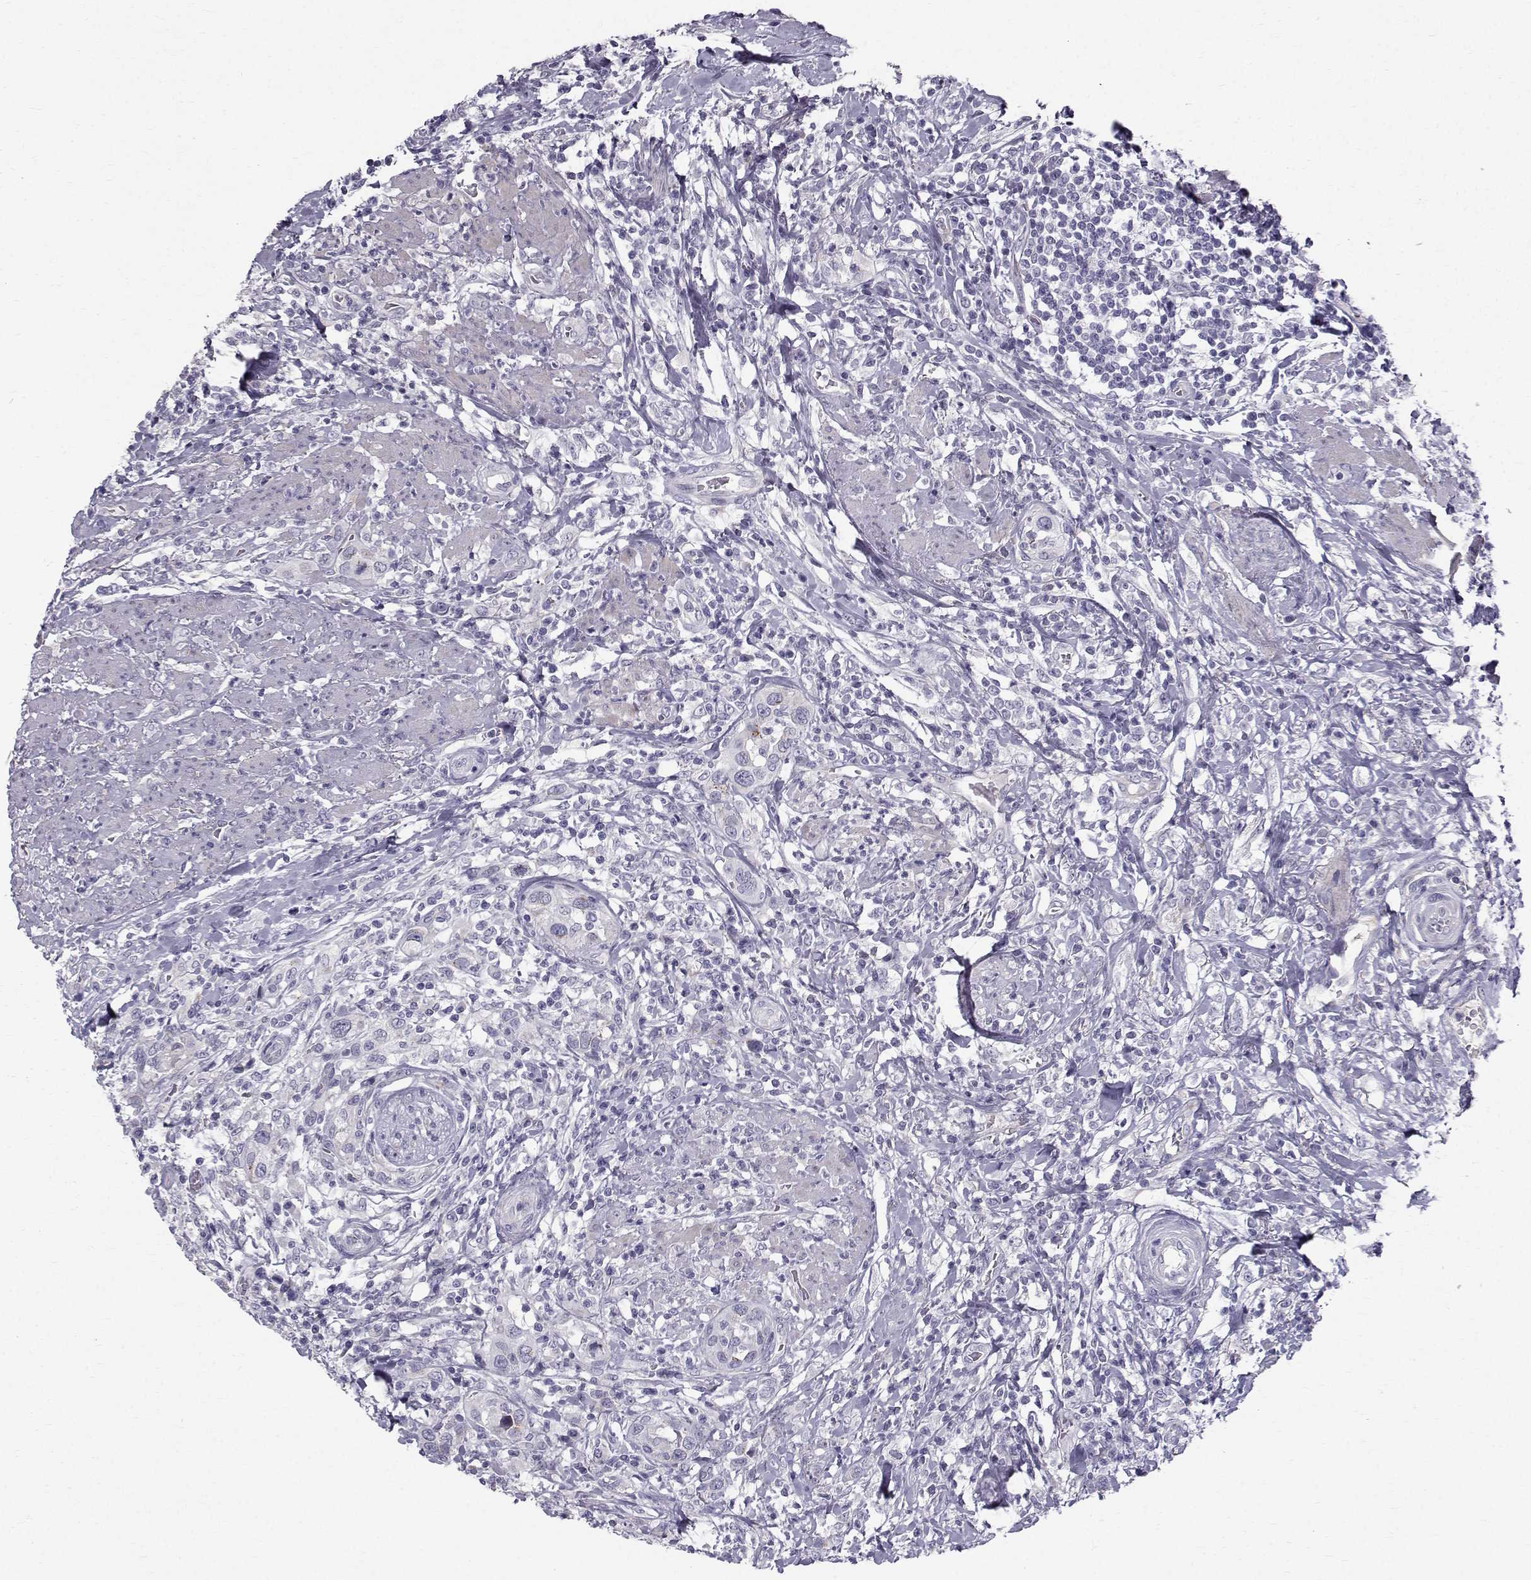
{"staining": {"intensity": "negative", "quantity": "none", "location": "none"}, "tissue": "urothelial cancer", "cell_type": "Tumor cells", "image_type": "cancer", "snomed": [{"axis": "morphology", "description": "Urothelial carcinoma, NOS"}, {"axis": "morphology", "description": "Urothelial carcinoma, High grade"}, {"axis": "topography", "description": "Urinary bladder"}], "caption": "The image displays no staining of tumor cells in transitional cell carcinoma.", "gene": "CALCR", "patient": {"sex": "female", "age": 64}}